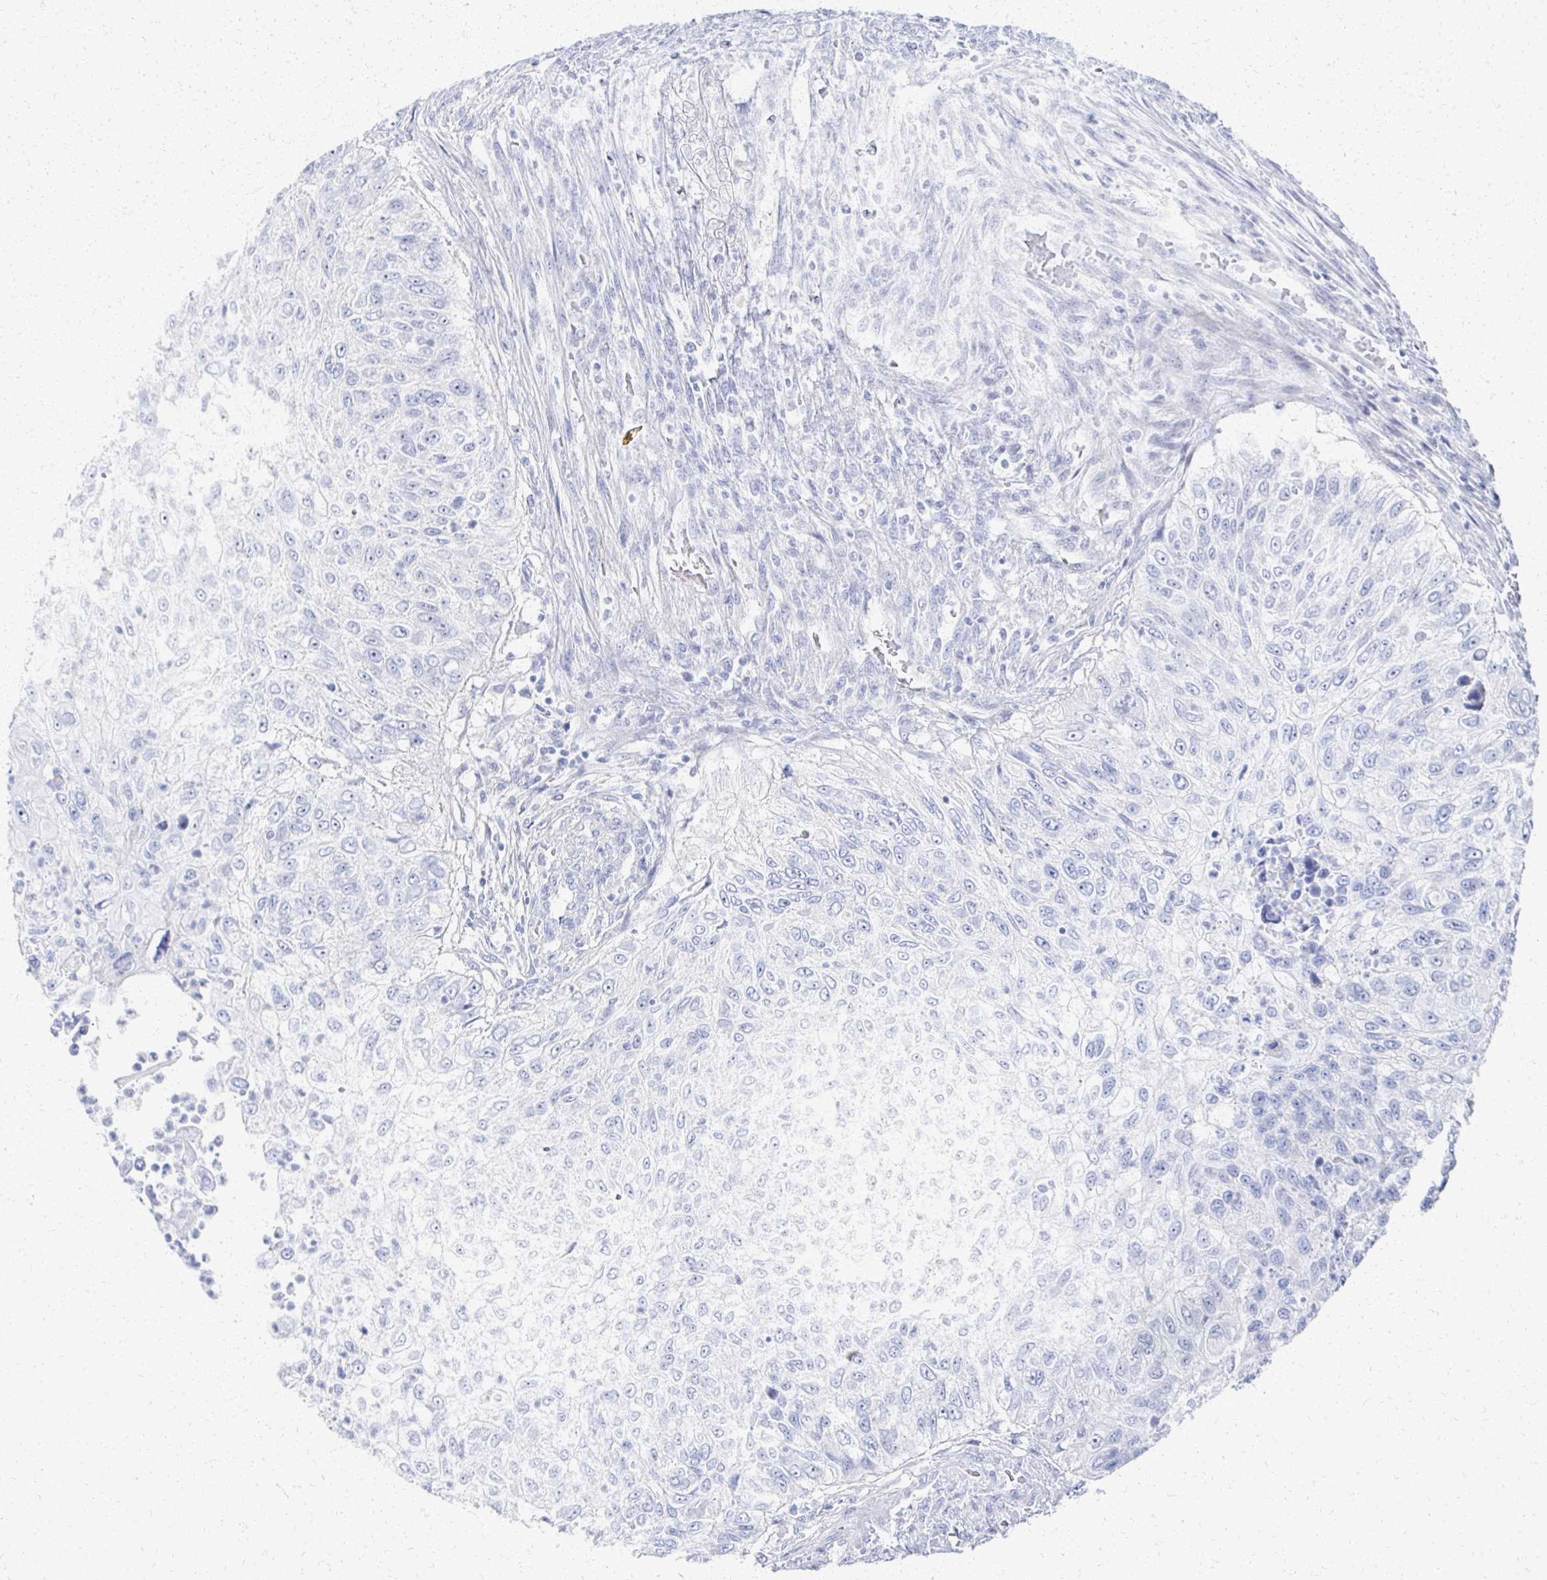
{"staining": {"intensity": "negative", "quantity": "none", "location": "none"}, "tissue": "urothelial cancer", "cell_type": "Tumor cells", "image_type": "cancer", "snomed": [{"axis": "morphology", "description": "Urothelial carcinoma, High grade"}, {"axis": "topography", "description": "Urinary bladder"}], "caption": "Immunohistochemistry (IHC) of urothelial cancer demonstrates no staining in tumor cells. (Stains: DAB (3,3'-diaminobenzidine) immunohistochemistry with hematoxylin counter stain, Microscopy: brightfield microscopy at high magnification).", "gene": "PRR20A", "patient": {"sex": "female", "age": 60}}